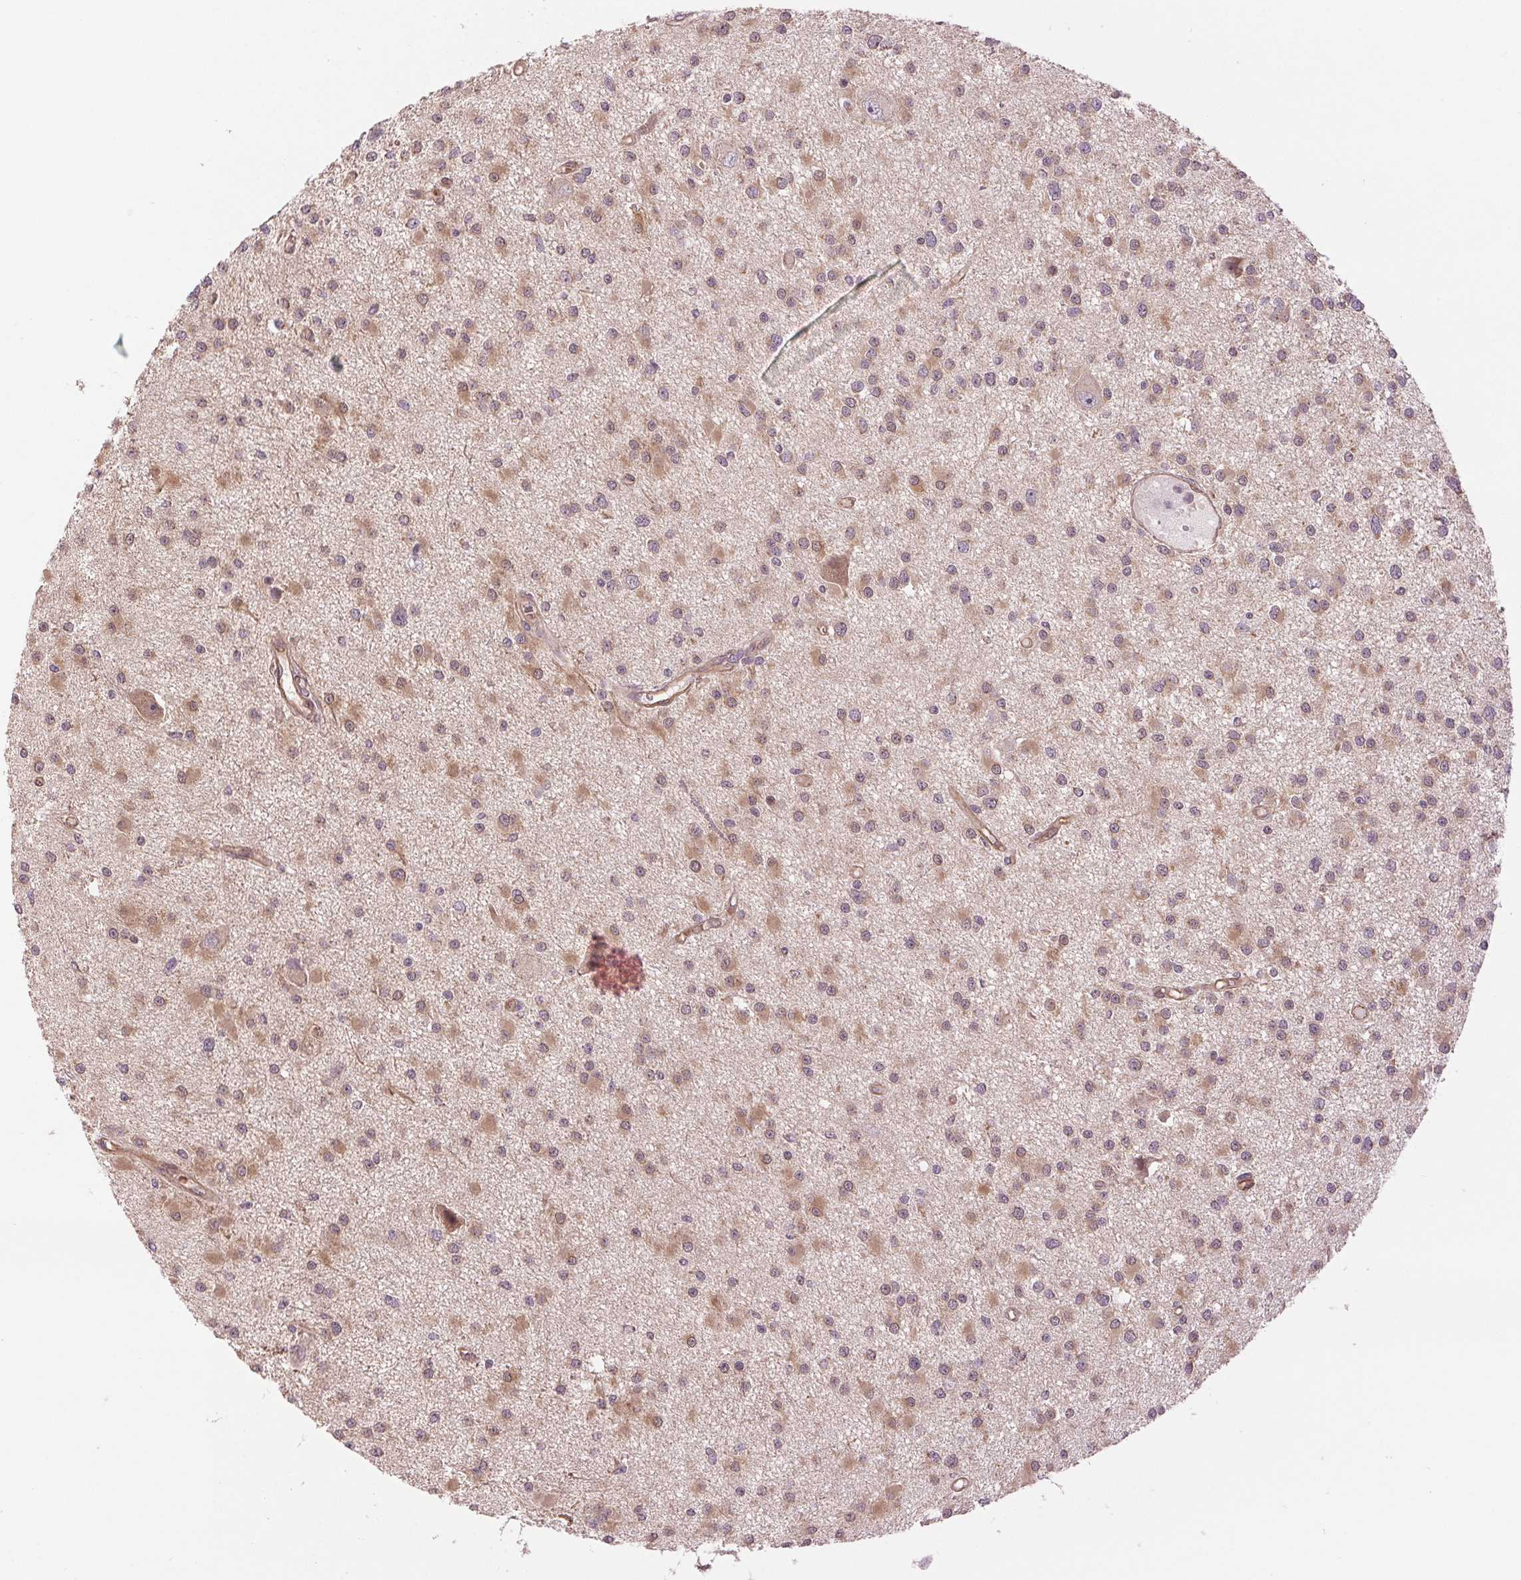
{"staining": {"intensity": "weak", "quantity": ">75%", "location": "cytoplasmic/membranous"}, "tissue": "glioma", "cell_type": "Tumor cells", "image_type": "cancer", "snomed": [{"axis": "morphology", "description": "Glioma, malignant, High grade"}, {"axis": "topography", "description": "Brain"}], "caption": "This is a histology image of immunohistochemistry (IHC) staining of glioma, which shows weak positivity in the cytoplasmic/membranous of tumor cells.", "gene": "STARD7", "patient": {"sex": "male", "age": 54}}